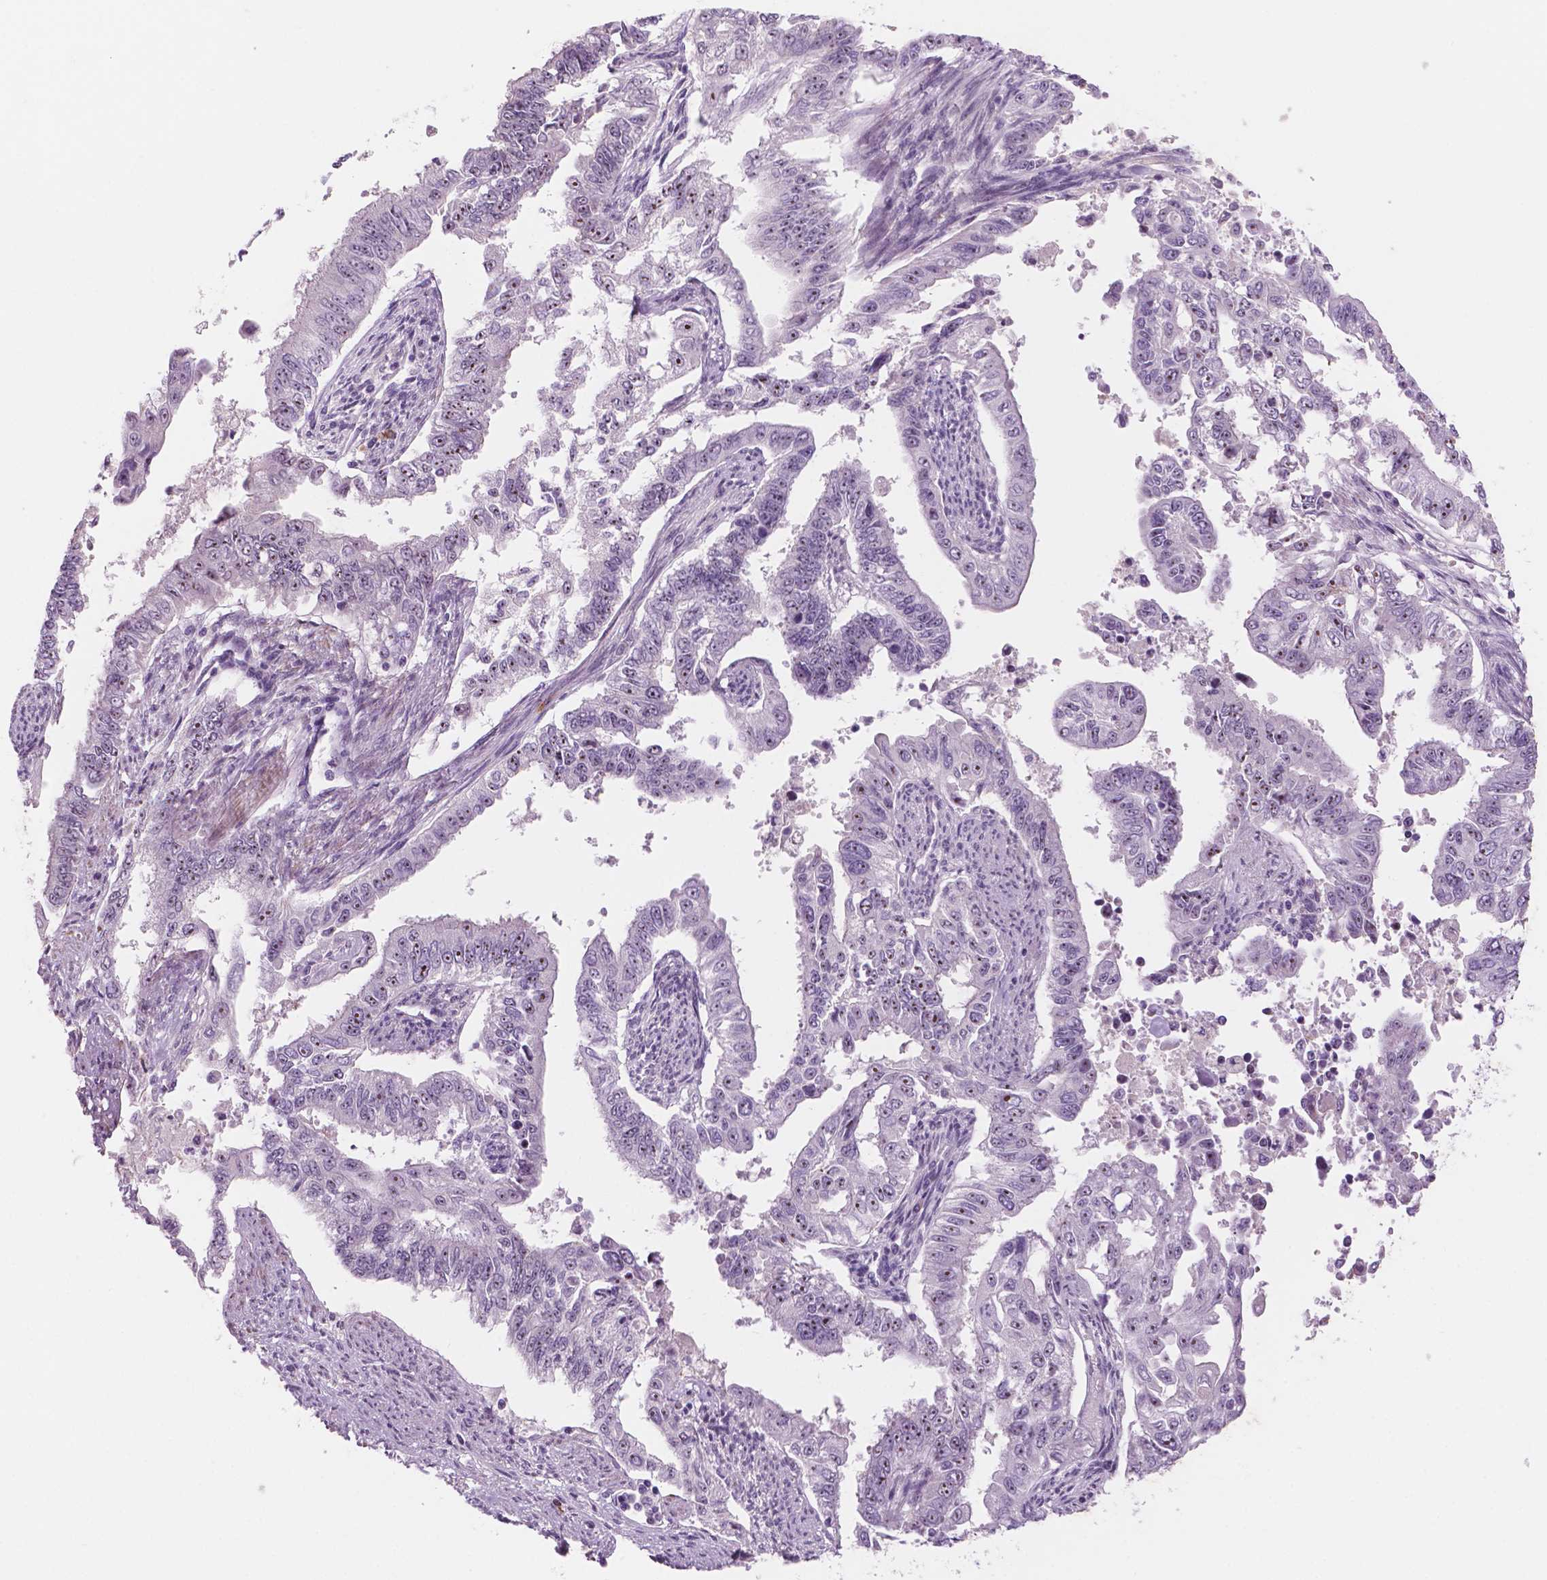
{"staining": {"intensity": "moderate", "quantity": "<25%", "location": "nuclear"}, "tissue": "endometrial cancer", "cell_type": "Tumor cells", "image_type": "cancer", "snomed": [{"axis": "morphology", "description": "Adenocarcinoma, NOS"}, {"axis": "topography", "description": "Uterus"}], "caption": "About <25% of tumor cells in endometrial cancer reveal moderate nuclear protein staining as visualized by brown immunohistochemical staining.", "gene": "ZNF853", "patient": {"sex": "female", "age": 59}}